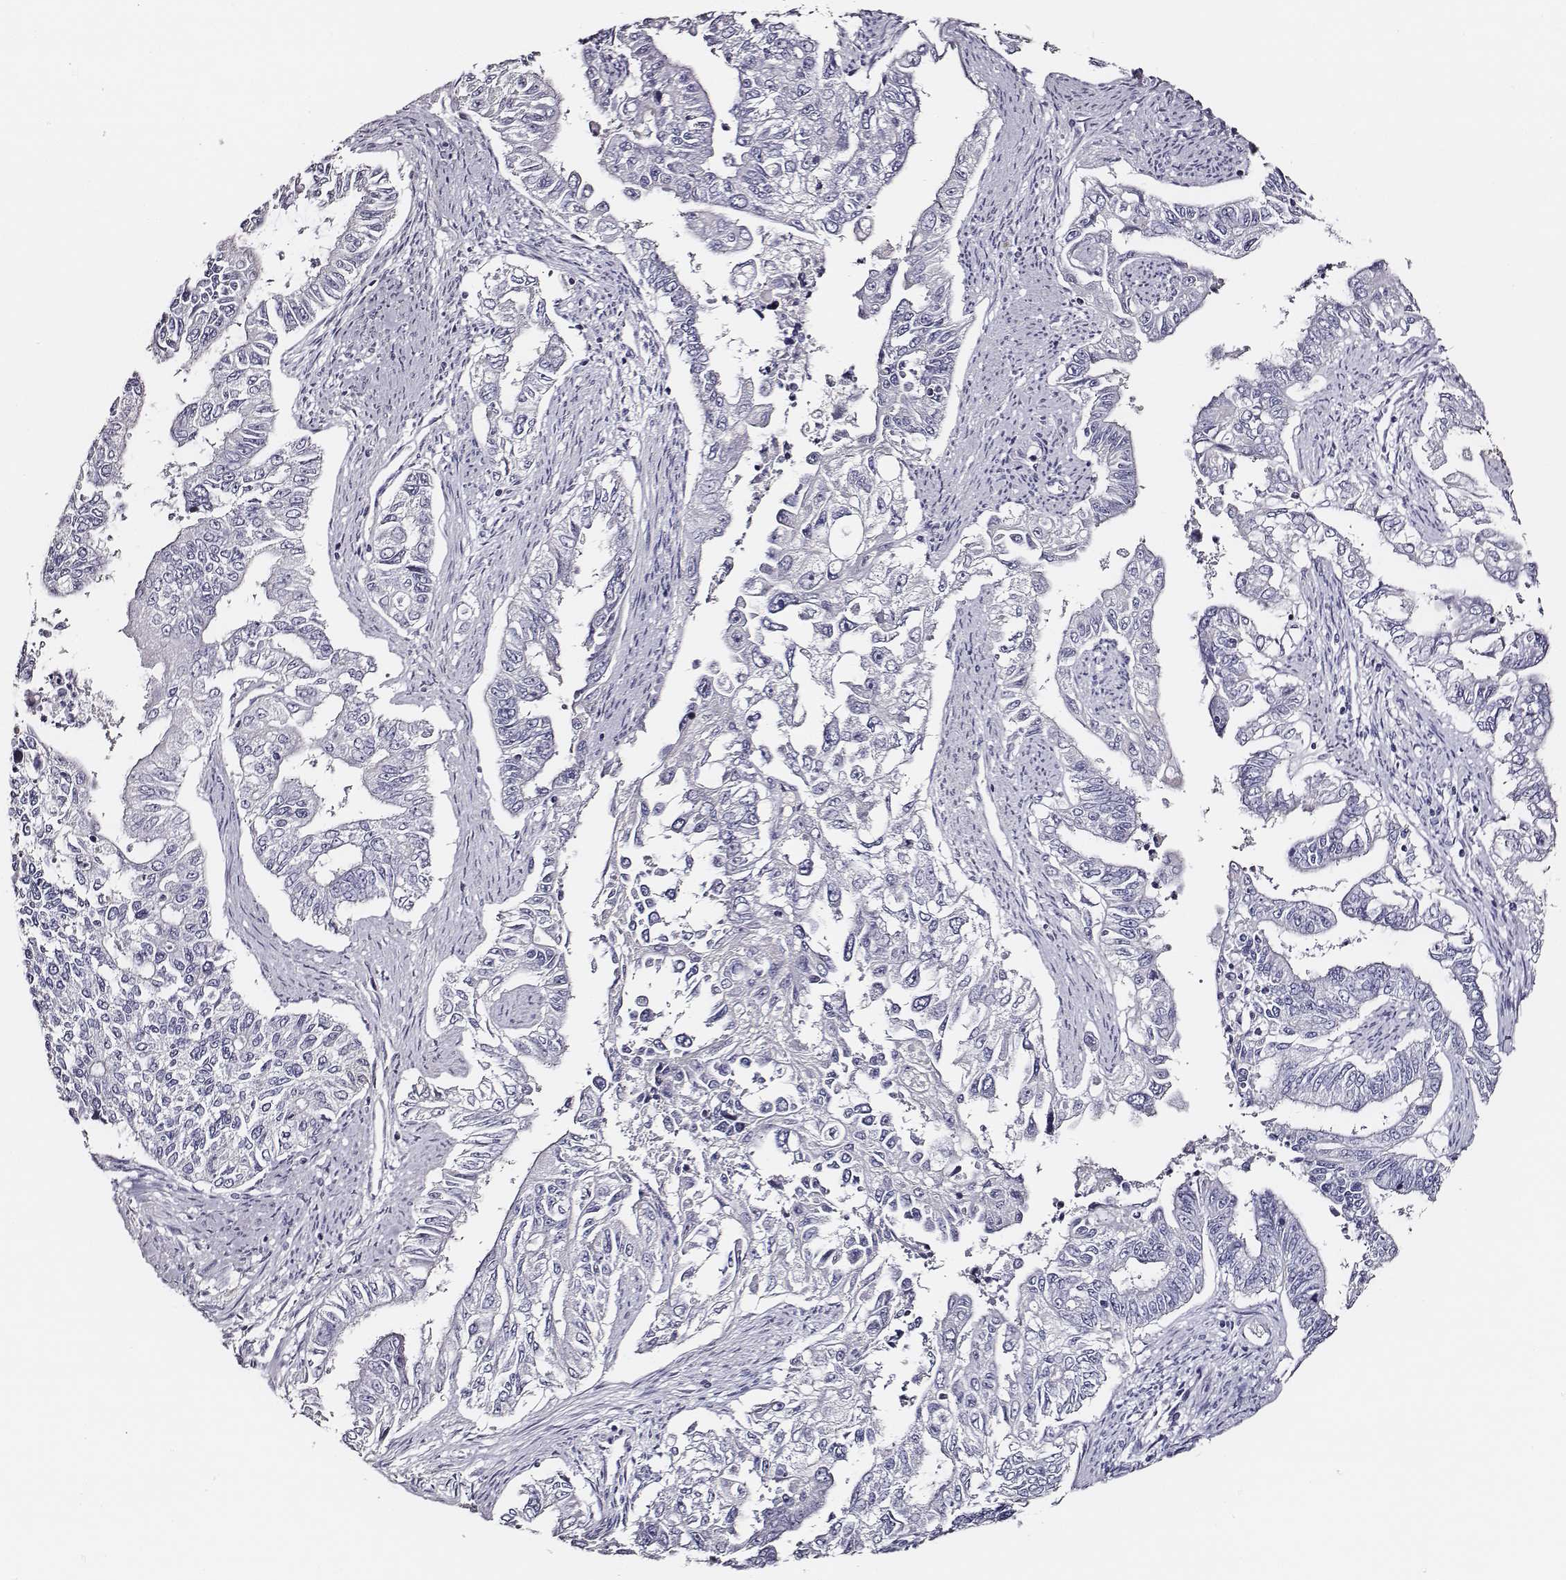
{"staining": {"intensity": "negative", "quantity": "none", "location": "none"}, "tissue": "endometrial cancer", "cell_type": "Tumor cells", "image_type": "cancer", "snomed": [{"axis": "morphology", "description": "Adenocarcinoma, NOS"}, {"axis": "topography", "description": "Uterus"}], "caption": "Image shows no significant protein positivity in tumor cells of endometrial cancer. (DAB immunohistochemistry visualized using brightfield microscopy, high magnification).", "gene": "AADAT", "patient": {"sex": "female", "age": 59}}